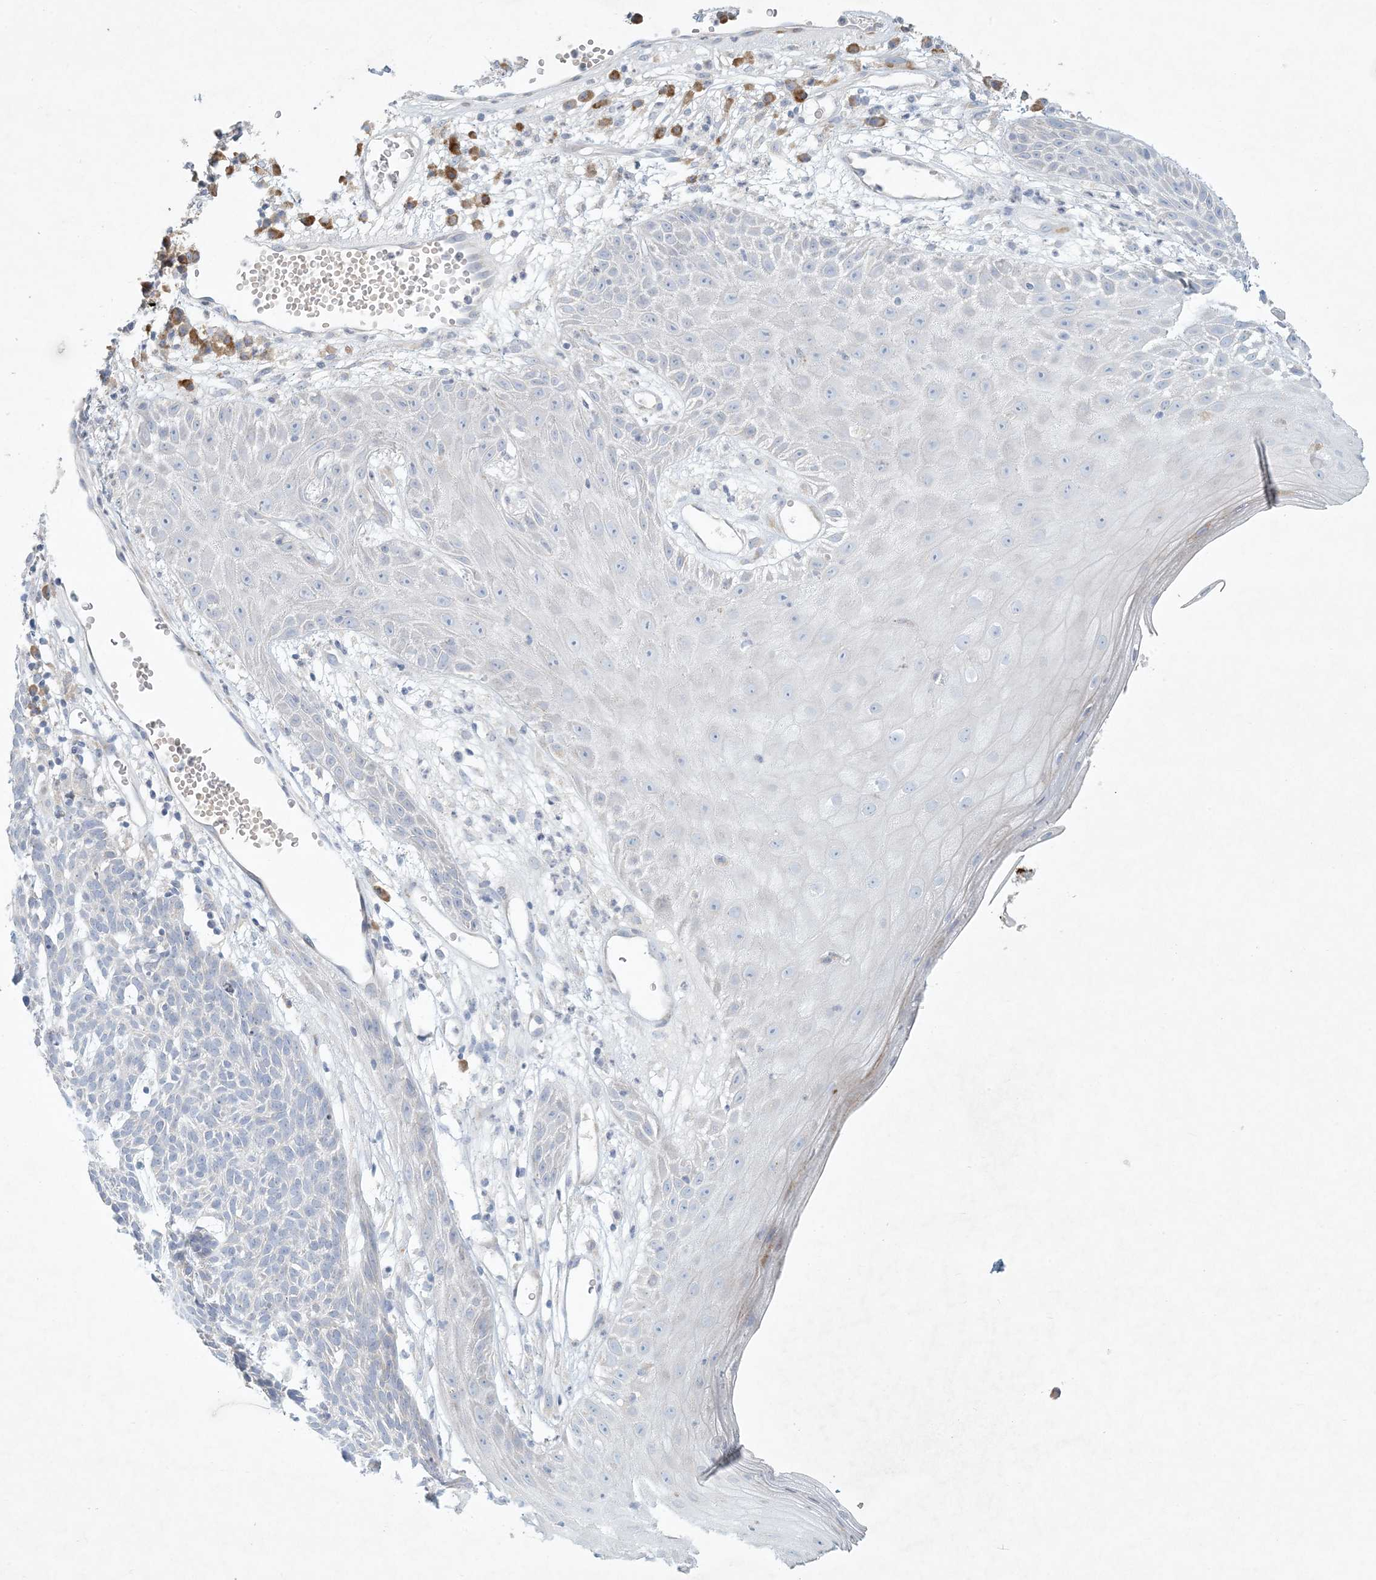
{"staining": {"intensity": "negative", "quantity": "none", "location": "none"}, "tissue": "skin cancer", "cell_type": "Tumor cells", "image_type": "cancer", "snomed": [{"axis": "morphology", "description": "Squamous cell carcinoma, NOS"}, {"axis": "topography", "description": "Skin"}], "caption": "This photomicrograph is of skin squamous cell carcinoma stained with immunohistochemistry to label a protein in brown with the nuclei are counter-stained blue. There is no staining in tumor cells.", "gene": "ZNF385D", "patient": {"sex": "female", "age": 90}}